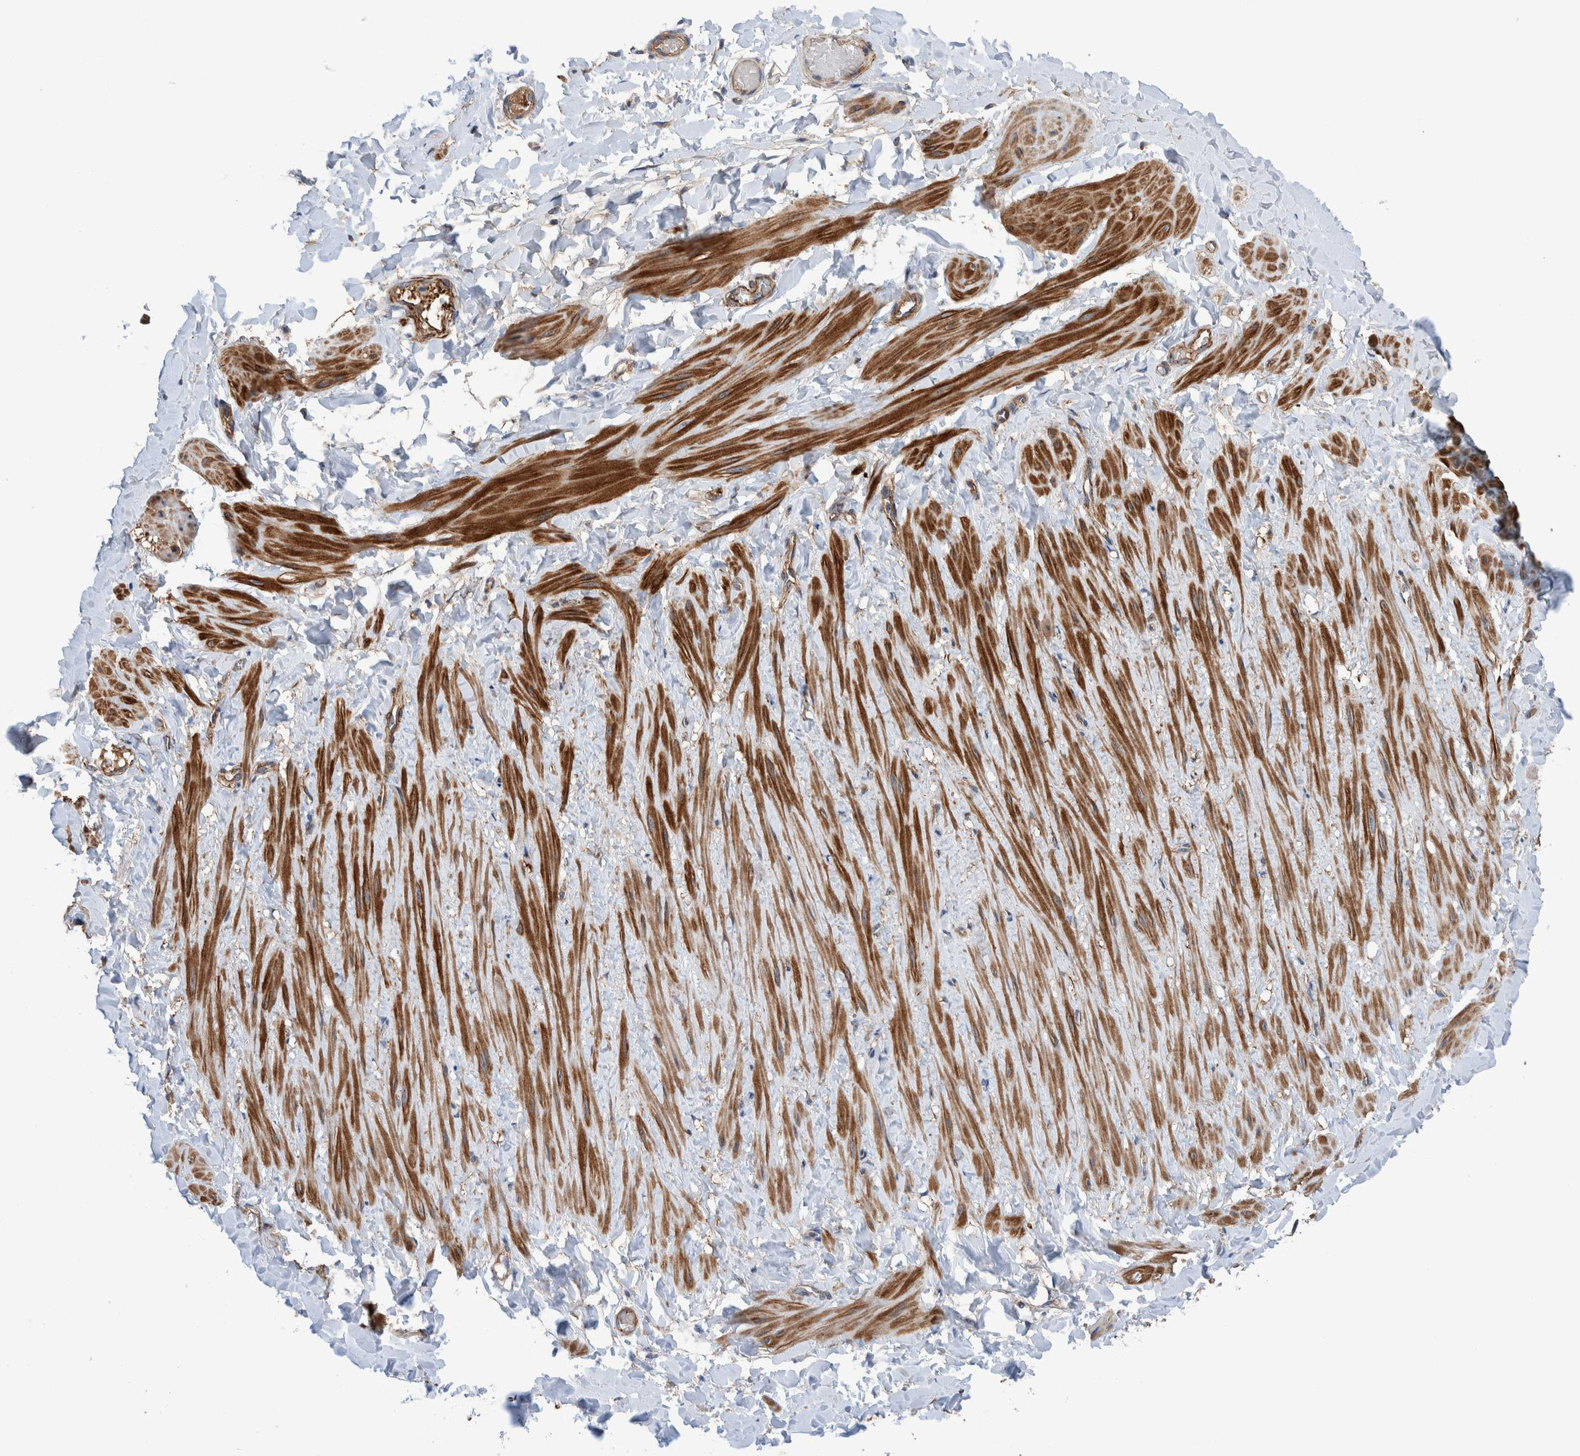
{"staining": {"intensity": "moderate", "quantity": "<25%", "location": "cytoplasmic/membranous"}, "tissue": "adipose tissue", "cell_type": "Adipocytes", "image_type": "normal", "snomed": [{"axis": "morphology", "description": "Normal tissue, NOS"}, {"axis": "topography", "description": "Adipose tissue"}, {"axis": "topography", "description": "Vascular tissue"}, {"axis": "topography", "description": "Peripheral nerve tissue"}], "caption": "The histopathology image reveals immunohistochemical staining of normal adipose tissue. There is moderate cytoplasmic/membranous positivity is present in approximately <25% of adipocytes. (Brightfield microscopy of DAB IHC at high magnification).", "gene": "ENSG00000262660", "patient": {"sex": "male", "age": 25}}